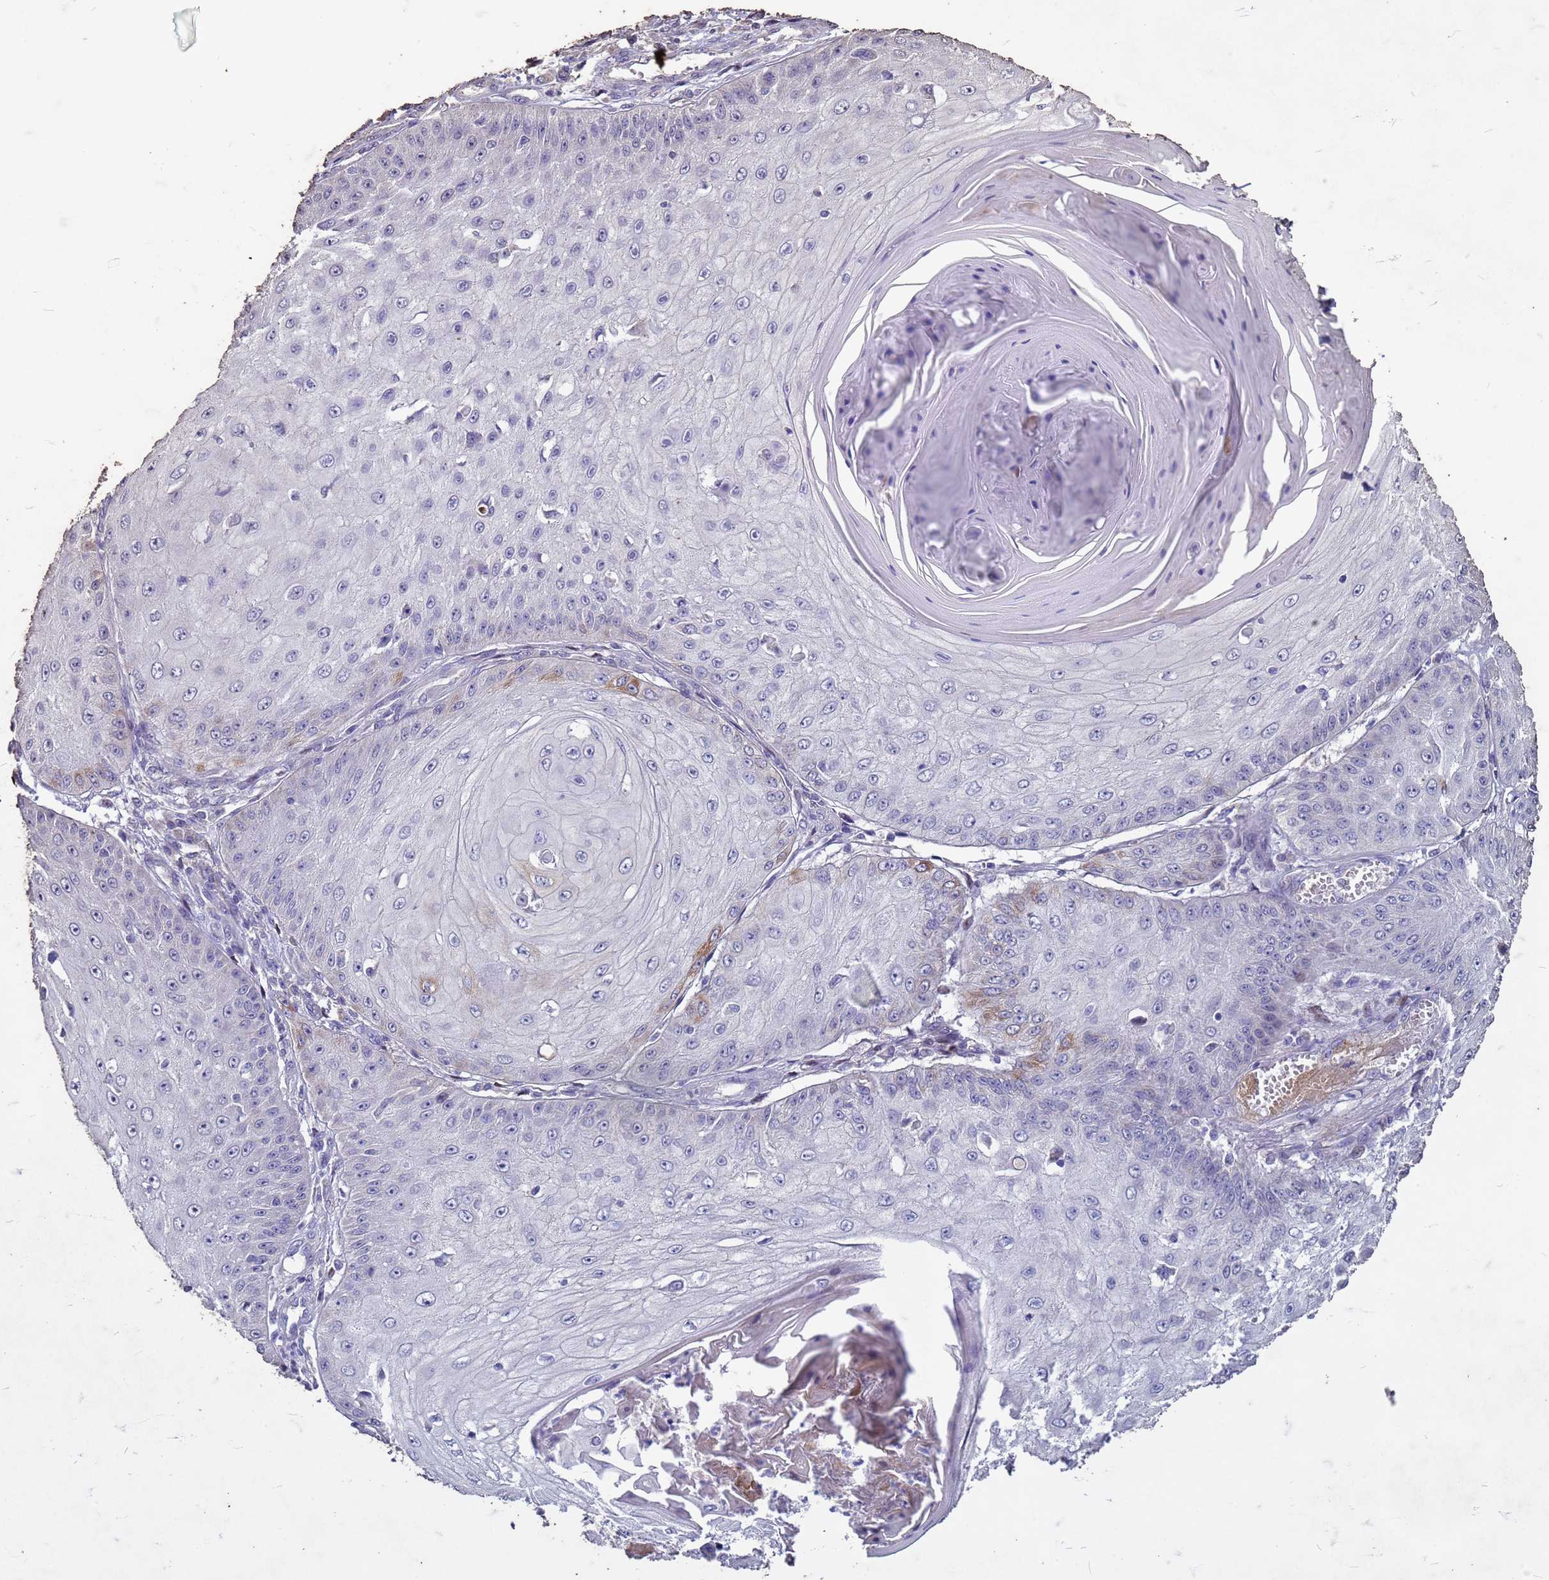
{"staining": {"intensity": "moderate", "quantity": "<25%", "location": "cytoplasmic/membranous"}, "tissue": "skin cancer", "cell_type": "Tumor cells", "image_type": "cancer", "snomed": [{"axis": "morphology", "description": "Squamous cell carcinoma, NOS"}, {"axis": "topography", "description": "Skin"}], "caption": "A high-resolution photomicrograph shows IHC staining of skin cancer (squamous cell carcinoma), which reveals moderate cytoplasmic/membranous staining in approximately <25% of tumor cells.", "gene": "FAM184B", "patient": {"sex": "male", "age": 70}}